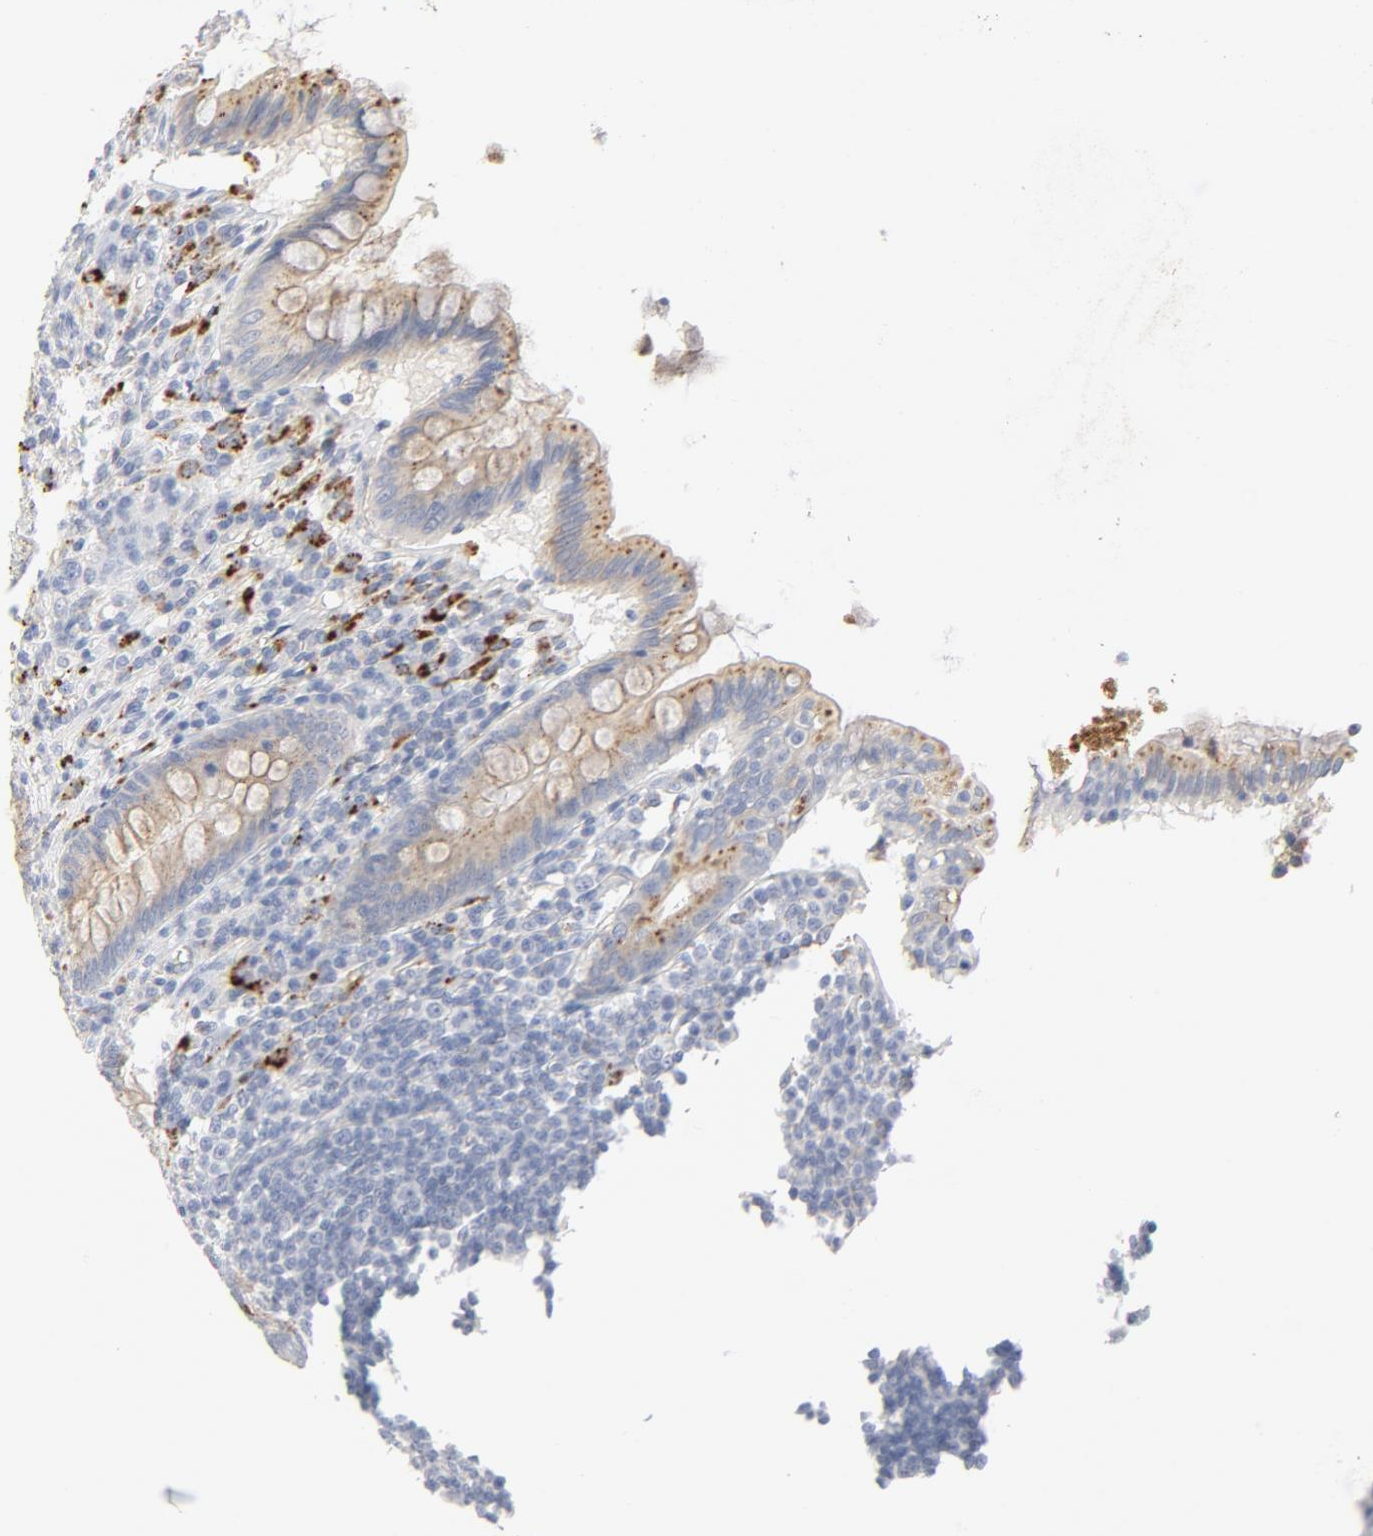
{"staining": {"intensity": "moderate", "quantity": ">75%", "location": "cytoplasmic/membranous"}, "tissue": "appendix", "cell_type": "Glandular cells", "image_type": "normal", "snomed": [{"axis": "morphology", "description": "Normal tissue, NOS"}, {"axis": "topography", "description": "Appendix"}], "caption": "Glandular cells exhibit medium levels of moderate cytoplasmic/membranous expression in approximately >75% of cells in unremarkable appendix.", "gene": "MAGEB17", "patient": {"sex": "female", "age": 66}}